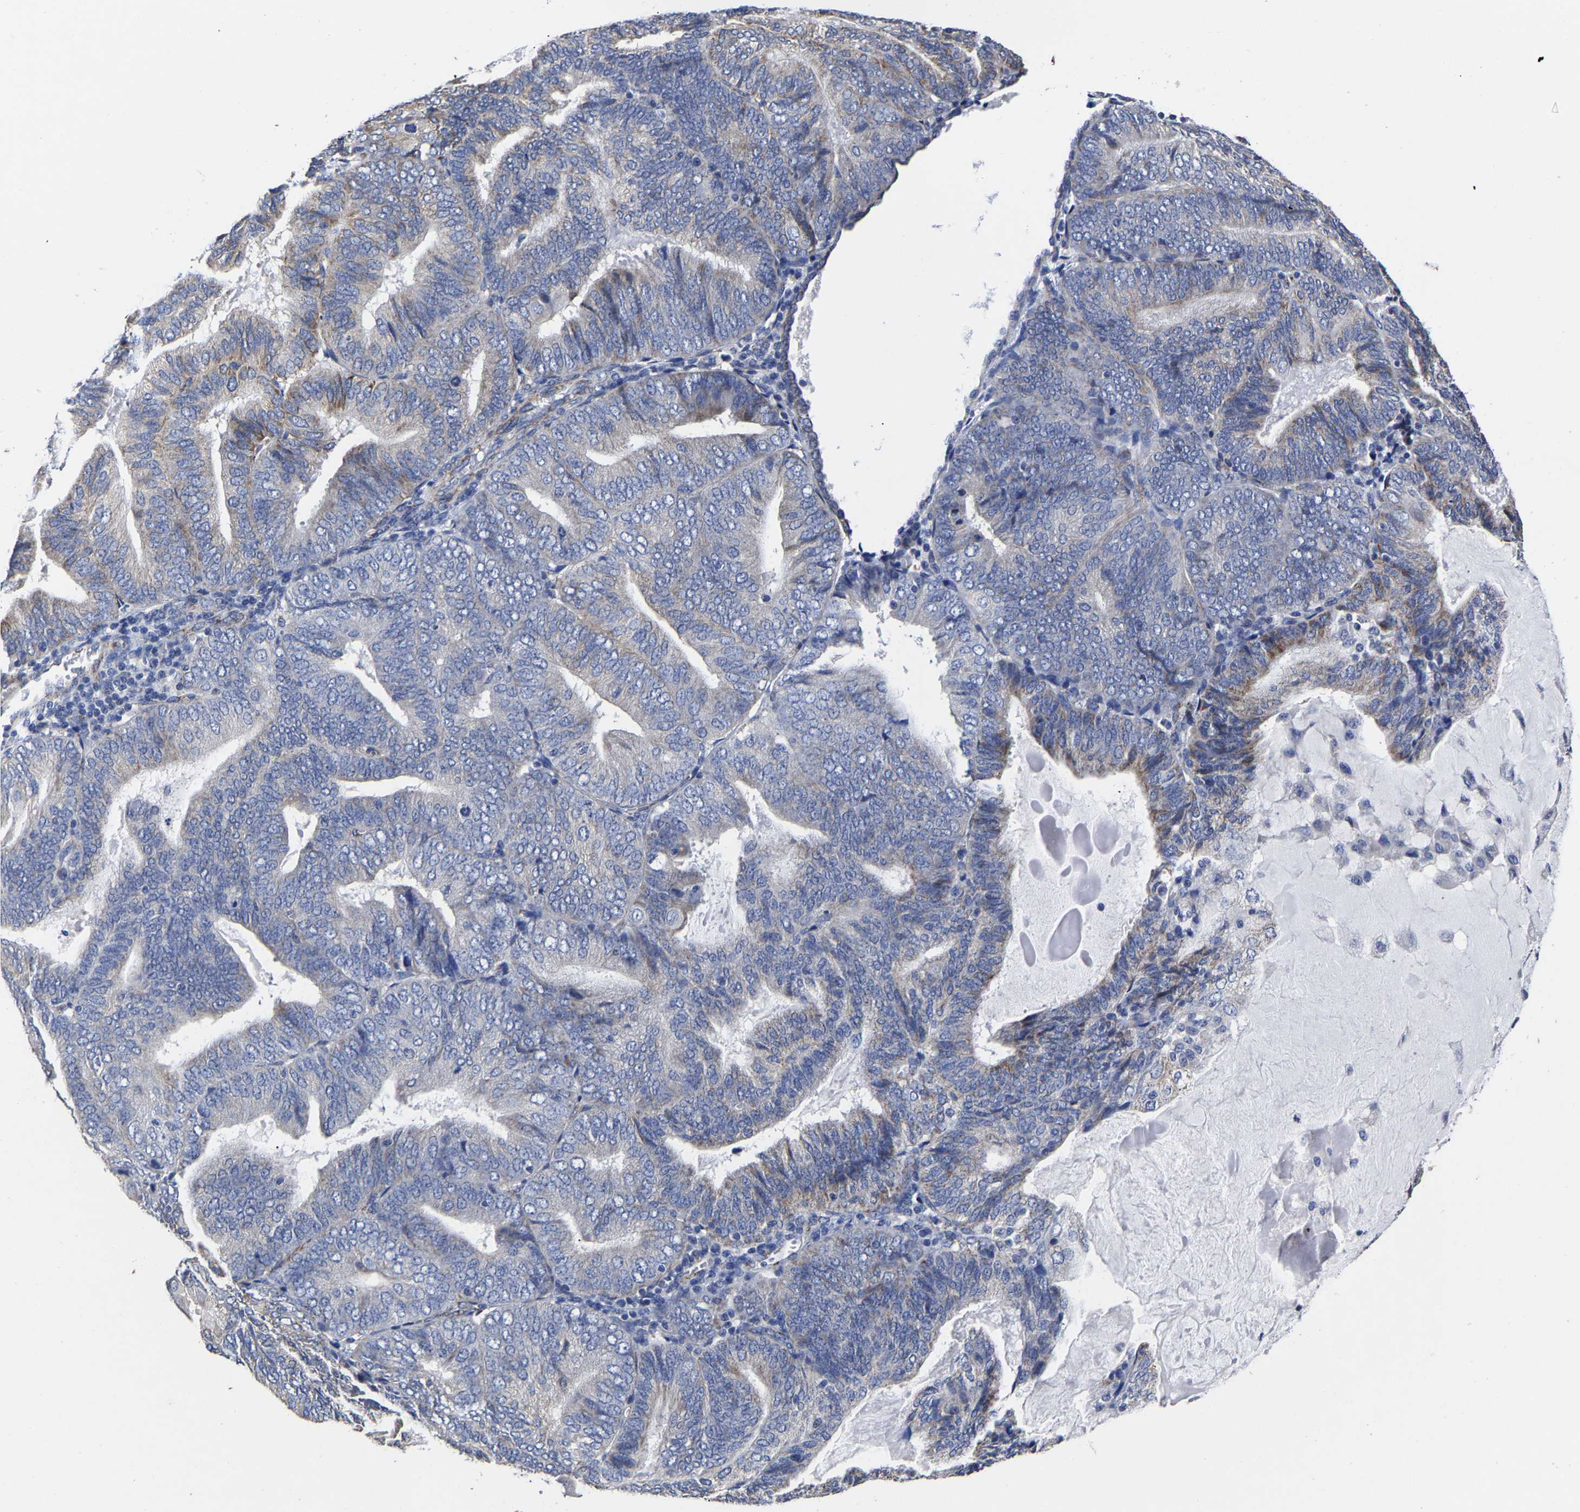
{"staining": {"intensity": "moderate", "quantity": "25%-75%", "location": "cytoplasmic/membranous"}, "tissue": "endometrial cancer", "cell_type": "Tumor cells", "image_type": "cancer", "snomed": [{"axis": "morphology", "description": "Adenocarcinoma, NOS"}, {"axis": "topography", "description": "Endometrium"}], "caption": "Immunohistochemistry (IHC) of adenocarcinoma (endometrial) displays medium levels of moderate cytoplasmic/membranous positivity in about 25%-75% of tumor cells. The staining is performed using DAB (3,3'-diaminobenzidine) brown chromogen to label protein expression. The nuclei are counter-stained blue using hematoxylin.", "gene": "AASS", "patient": {"sex": "female", "age": 81}}